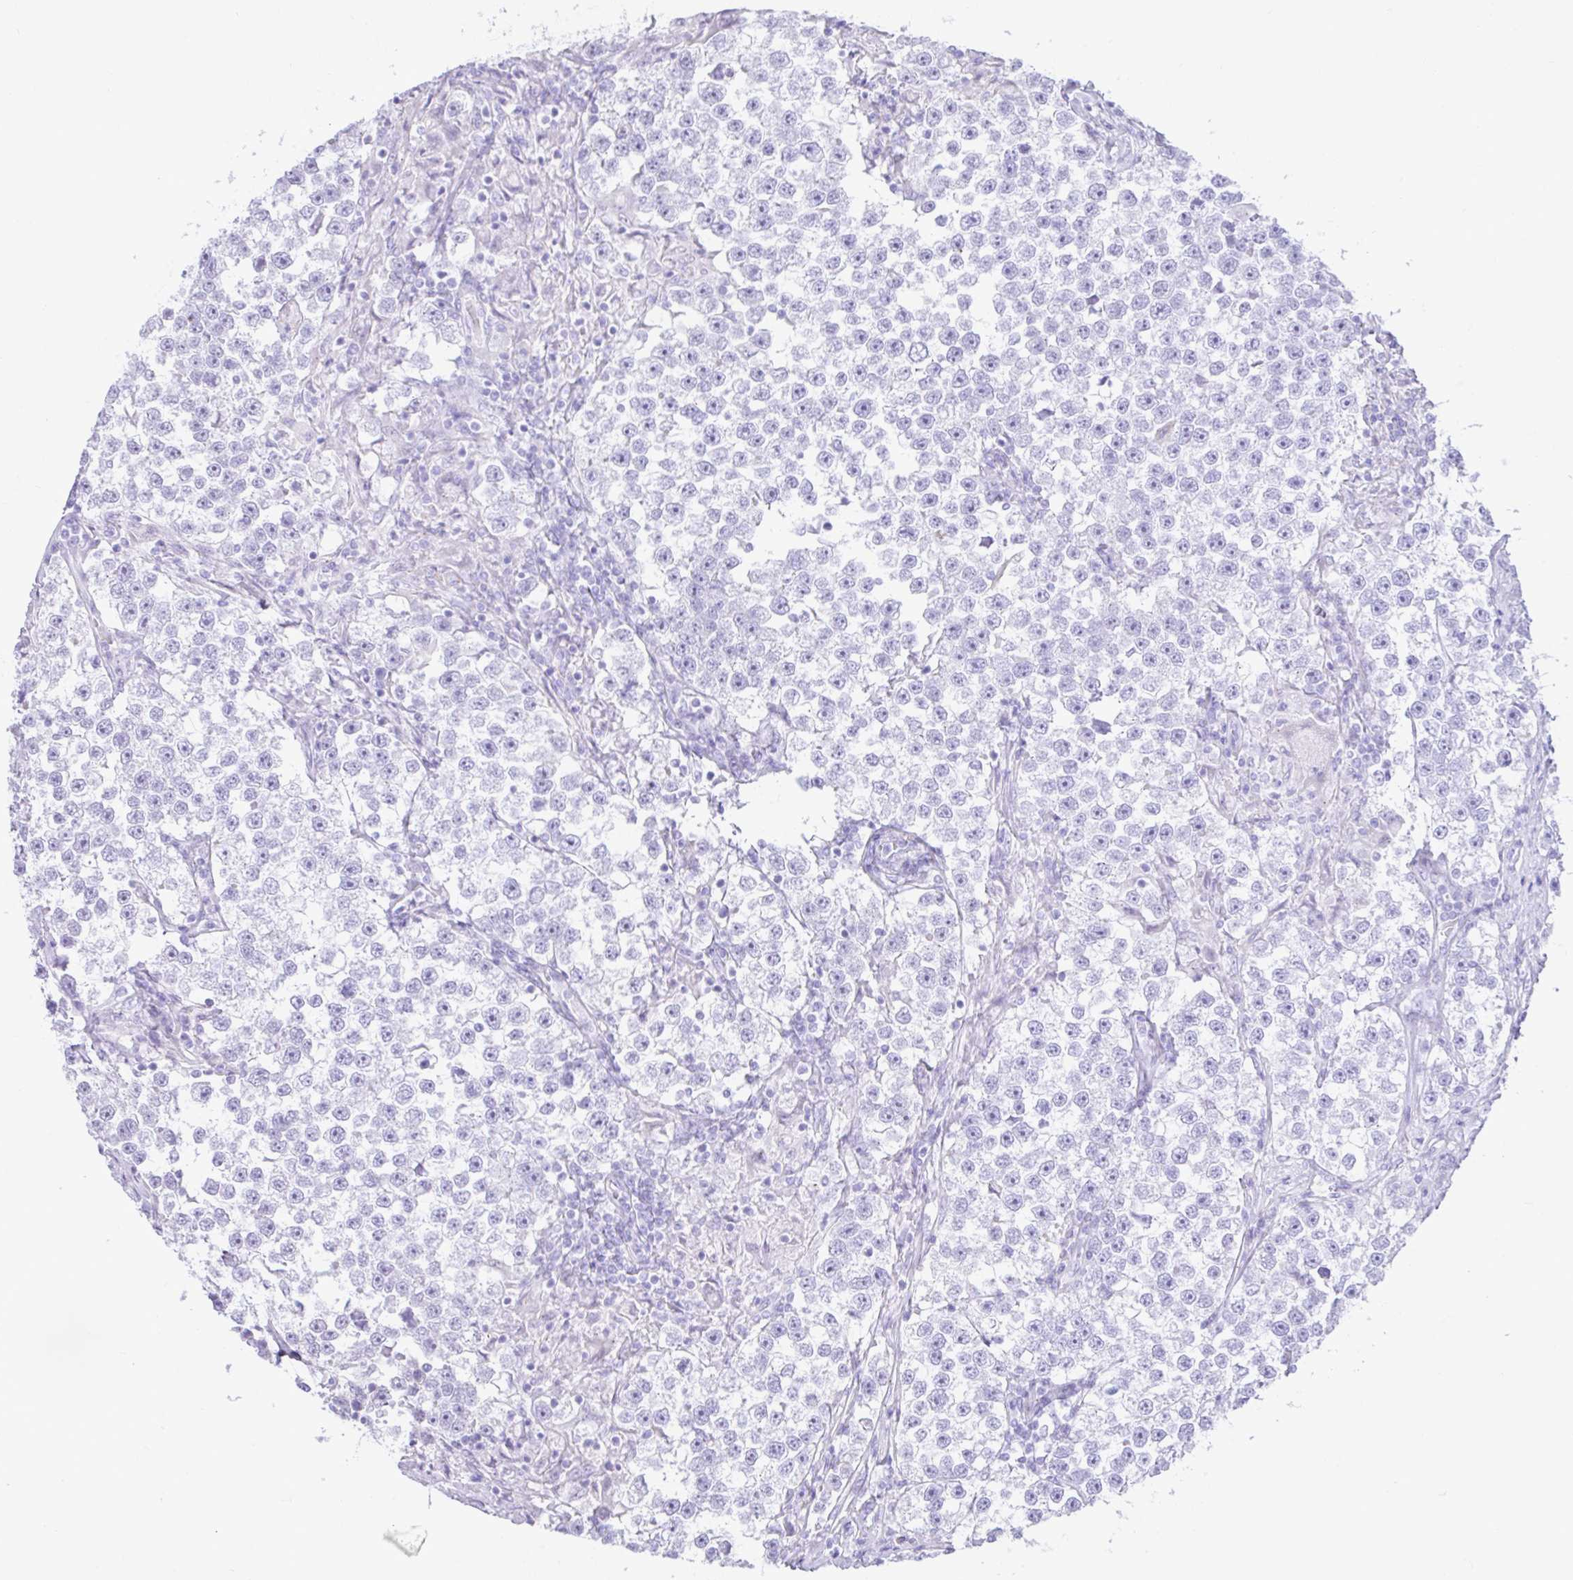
{"staining": {"intensity": "negative", "quantity": "none", "location": "none"}, "tissue": "testis cancer", "cell_type": "Tumor cells", "image_type": "cancer", "snomed": [{"axis": "morphology", "description": "Seminoma, NOS"}, {"axis": "topography", "description": "Testis"}], "caption": "DAB (3,3'-diaminobenzidine) immunohistochemical staining of human seminoma (testis) shows no significant staining in tumor cells.", "gene": "REEP1", "patient": {"sex": "male", "age": 46}}